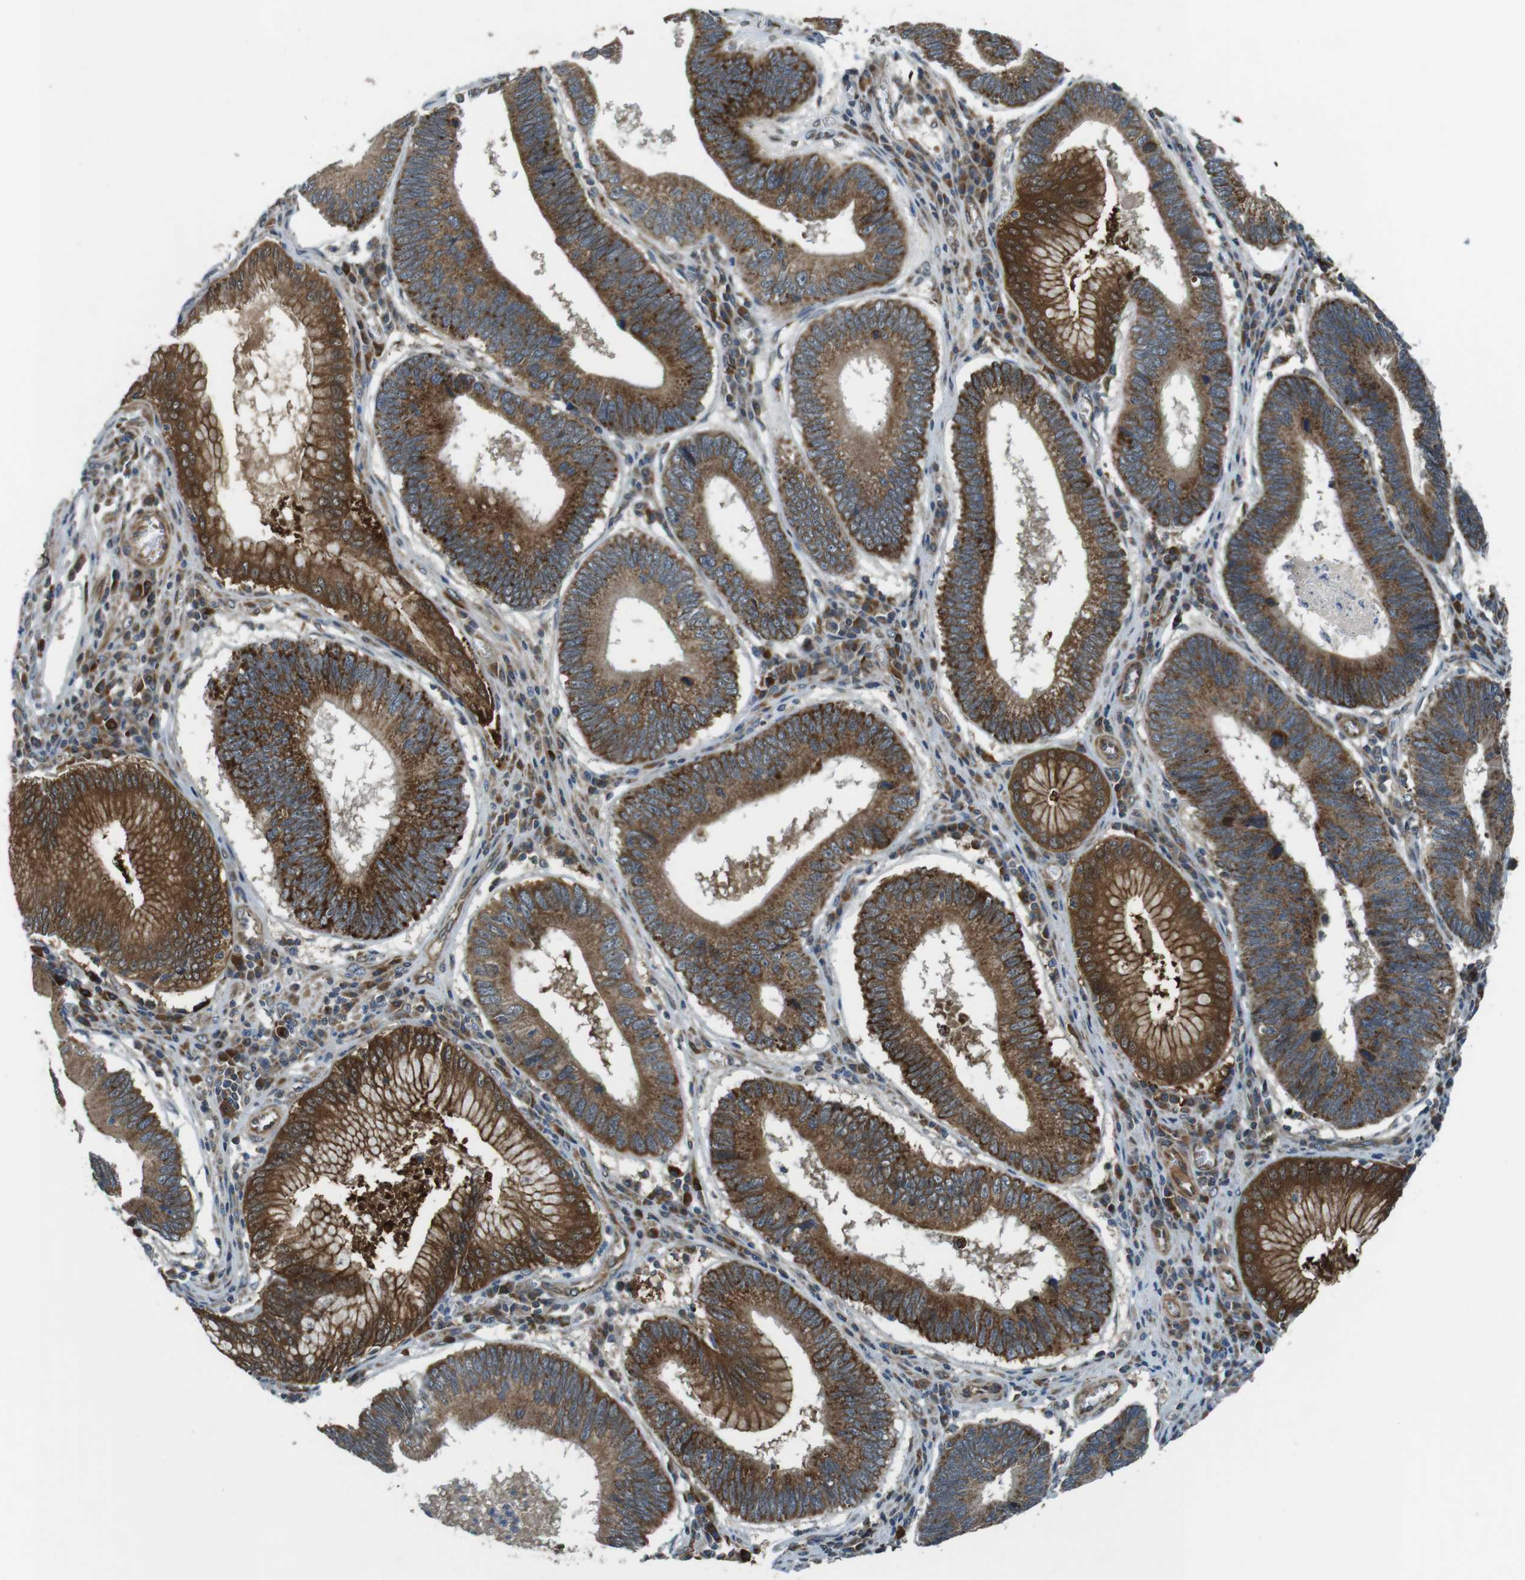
{"staining": {"intensity": "strong", "quantity": ">75%", "location": "cytoplasmic/membranous"}, "tissue": "stomach cancer", "cell_type": "Tumor cells", "image_type": "cancer", "snomed": [{"axis": "morphology", "description": "Adenocarcinoma, NOS"}, {"axis": "topography", "description": "Stomach"}], "caption": "This histopathology image shows adenocarcinoma (stomach) stained with IHC to label a protein in brown. The cytoplasmic/membranous of tumor cells show strong positivity for the protein. Nuclei are counter-stained blue.", "gene": "IFFO2", "patient": {"sex": "male", "age": 59}}